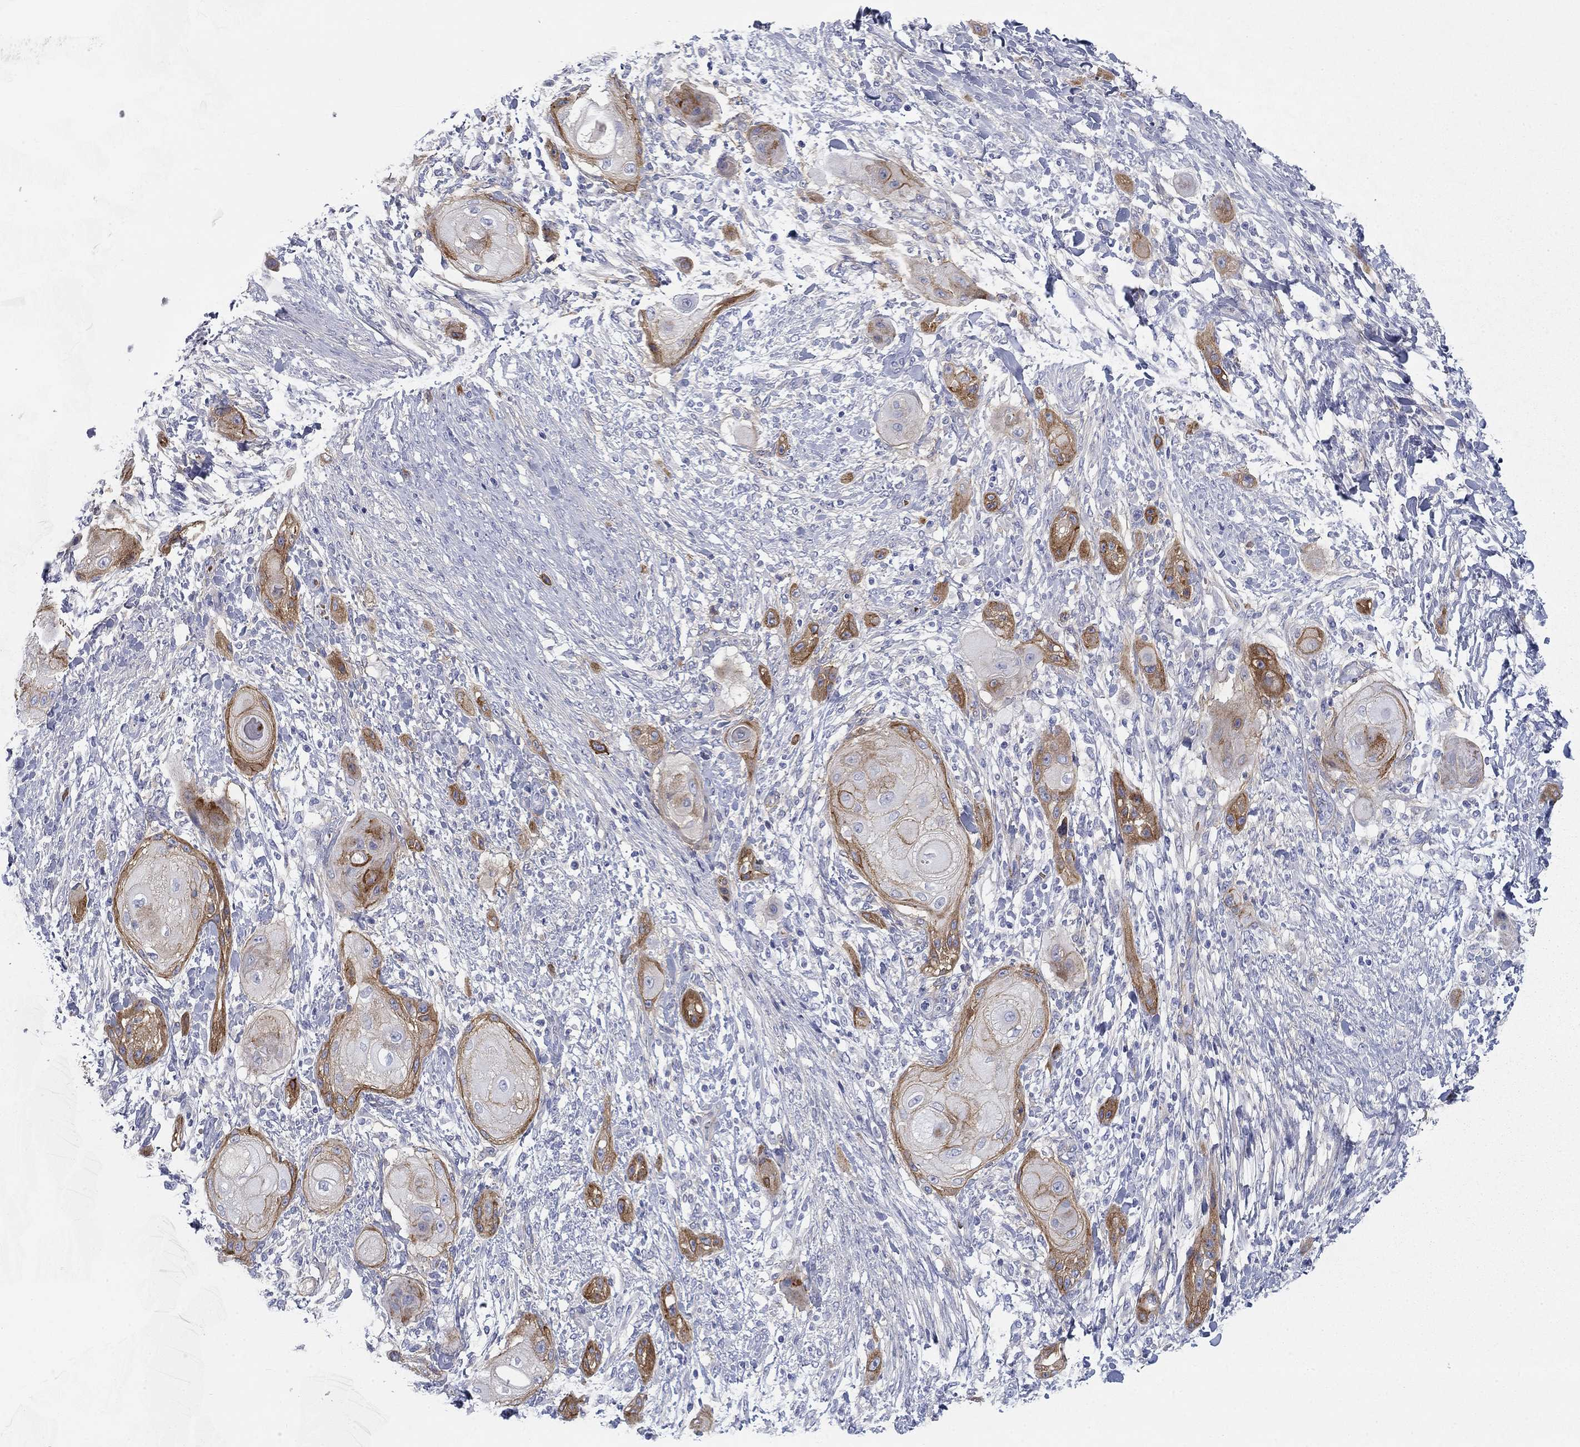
{"staining": {"intensity": "strong", "quantity": "25%-75%", "location": "cytoplasmic/membranous"}, "tissue": "skin cancer", "cell_type": "Tumor cells", "image_type": "cancer", "snomed": [{"axis": "morphology", "description": "Squamous cell carcinoma, NOS"}, {"axis": "topography", "description": "Skin"}], "caption": "Tumor cells display high levels of strong cytoplasmic/membranous expression in about 25%-75% of cells in human skin squamous cell carcinoma.", "gene": "GPC1", "patient": {"sex": "male", "age": 62}}